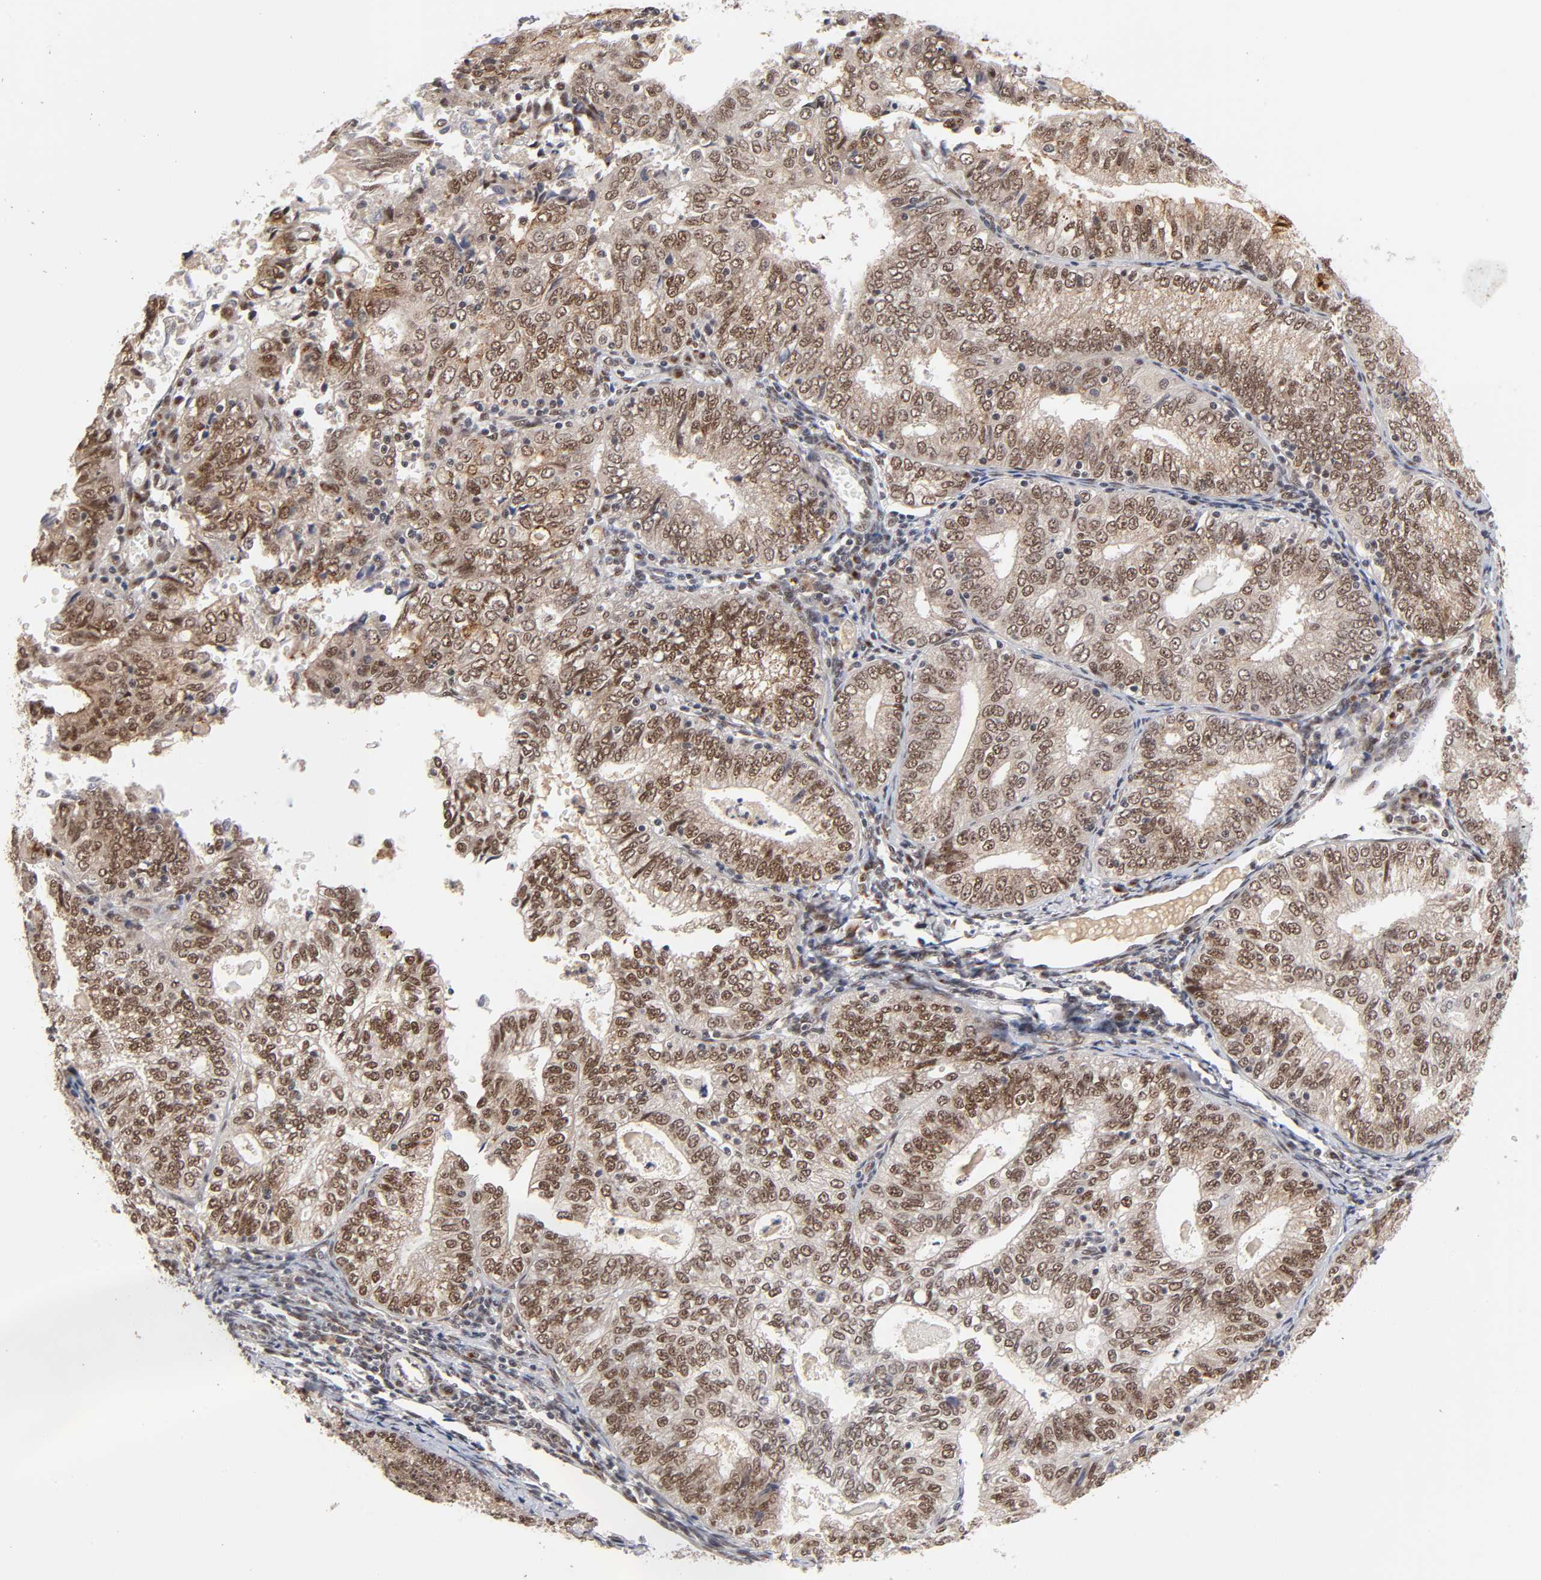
{"staining": {"intensity": "strong", "quantity": ">75%", "location": "cytoplasmic/membranous,nuclear"}, "tissue": "endometrial cancer", "cell_type": "Tumor cells", "image_type": "cancer", "snomed": [{"axis": "morphology", "description": "Adenocarcinoma, NOS"}, {"axis": "topography", "description": "Endometrium"}], "caption": "The image displays a brown stain indicating the presence of a protein in the cytoplasmic/membranous and nuclear of tumor cells in endometrial adenocarcinoma.", "gene": "EP300", "patient": {"sex": "female", "age": 69}}